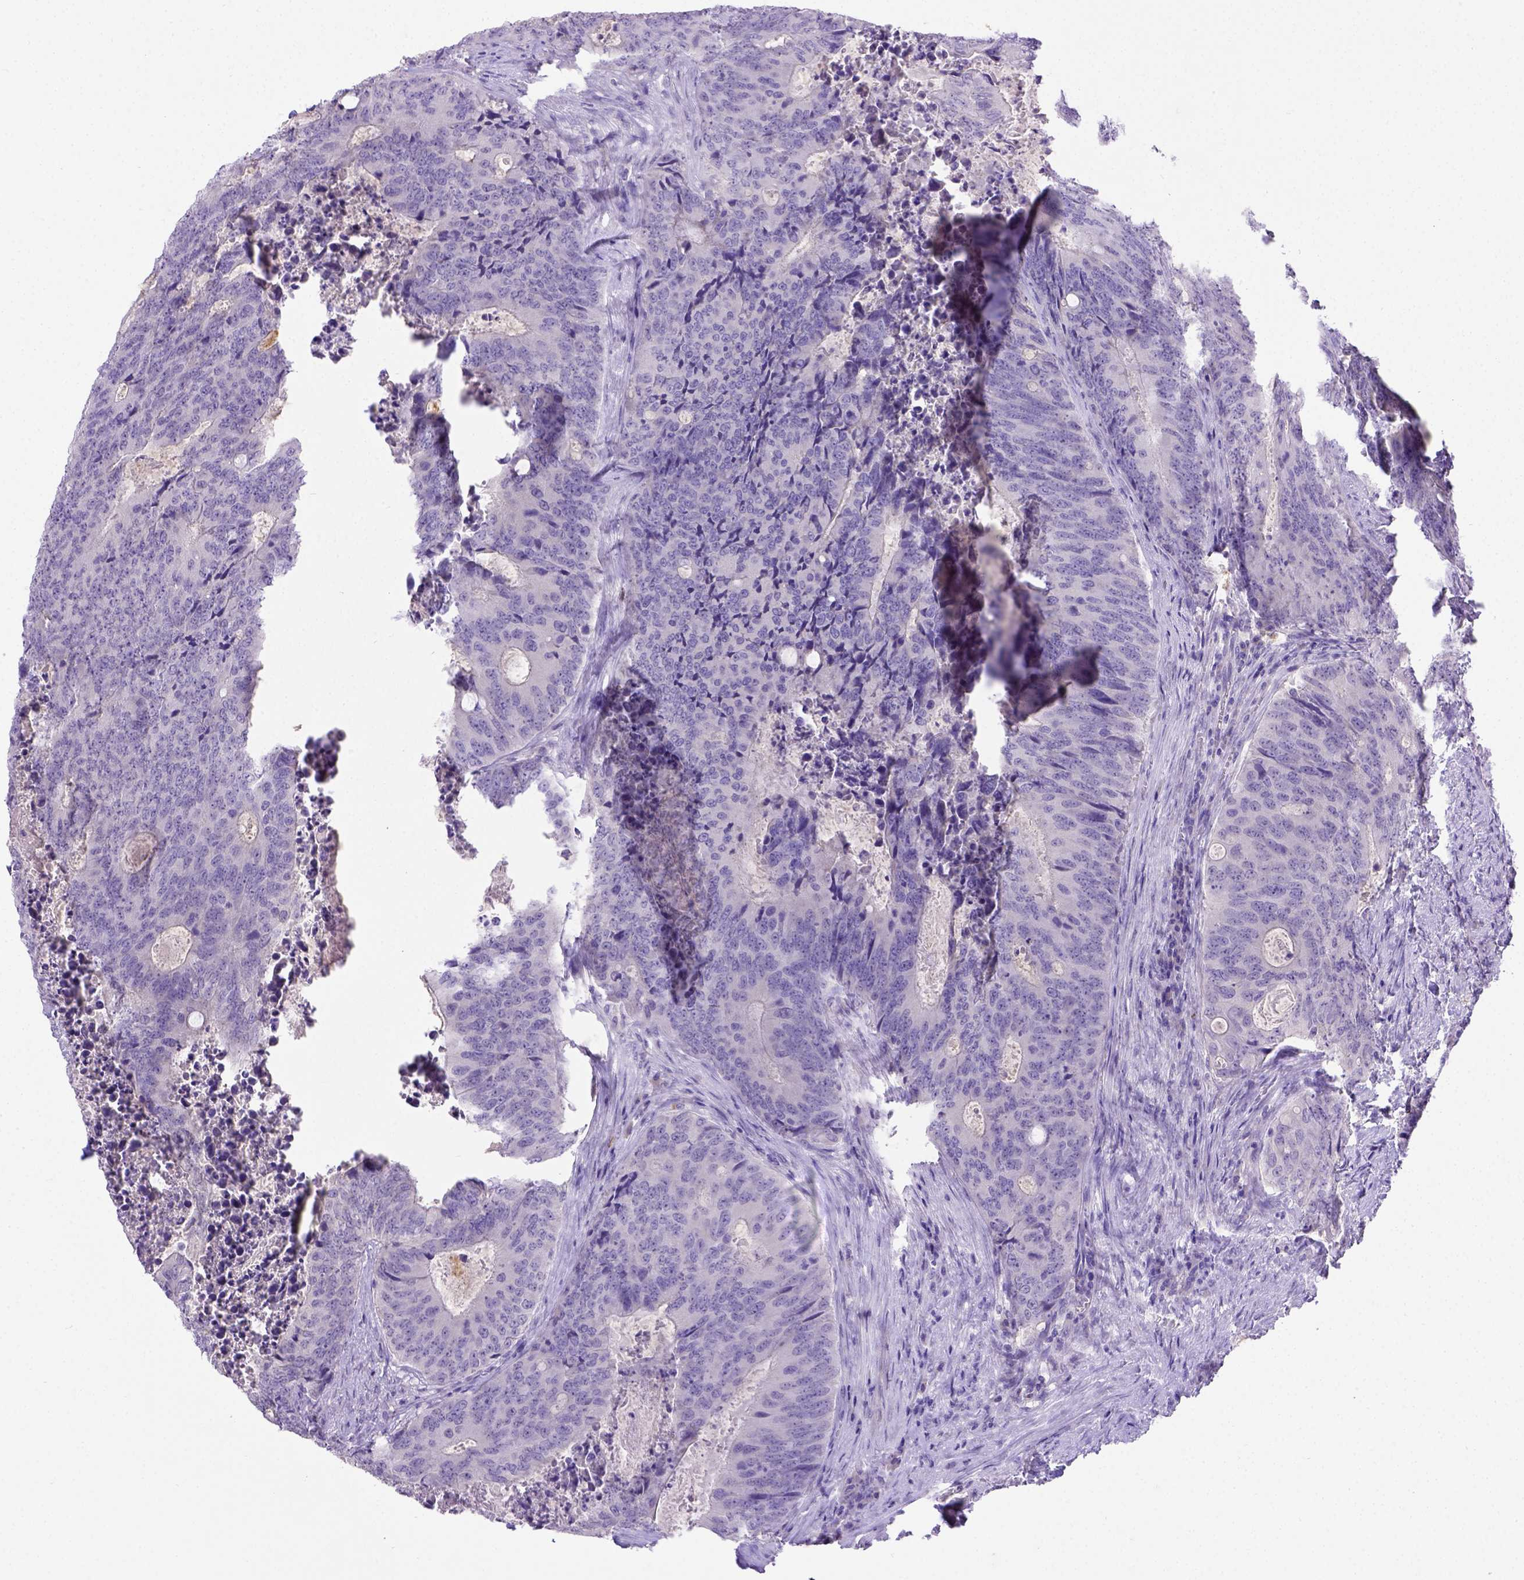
{"staining": {"intensity": "negative", "quantity": "none", "location": "none"}, "tissue": "colorectal cancer", "cell_type": "Tumor cells", "image_type": "cancer", "snomed": [{"axis": "morphology", "description": "Adenocarcinoma, NOS"}, {"axis": "topography", "description": "Colon"}], "caption": "Immunohistochemistry (IHC) image of colorectal cancer stained for a protein (brown), which displays no expression in tumor cells. (DAB immunohistochemistry, high magnification).", "gene": "B3GAT1", "patient": {"sex": "male", "age": 67}}